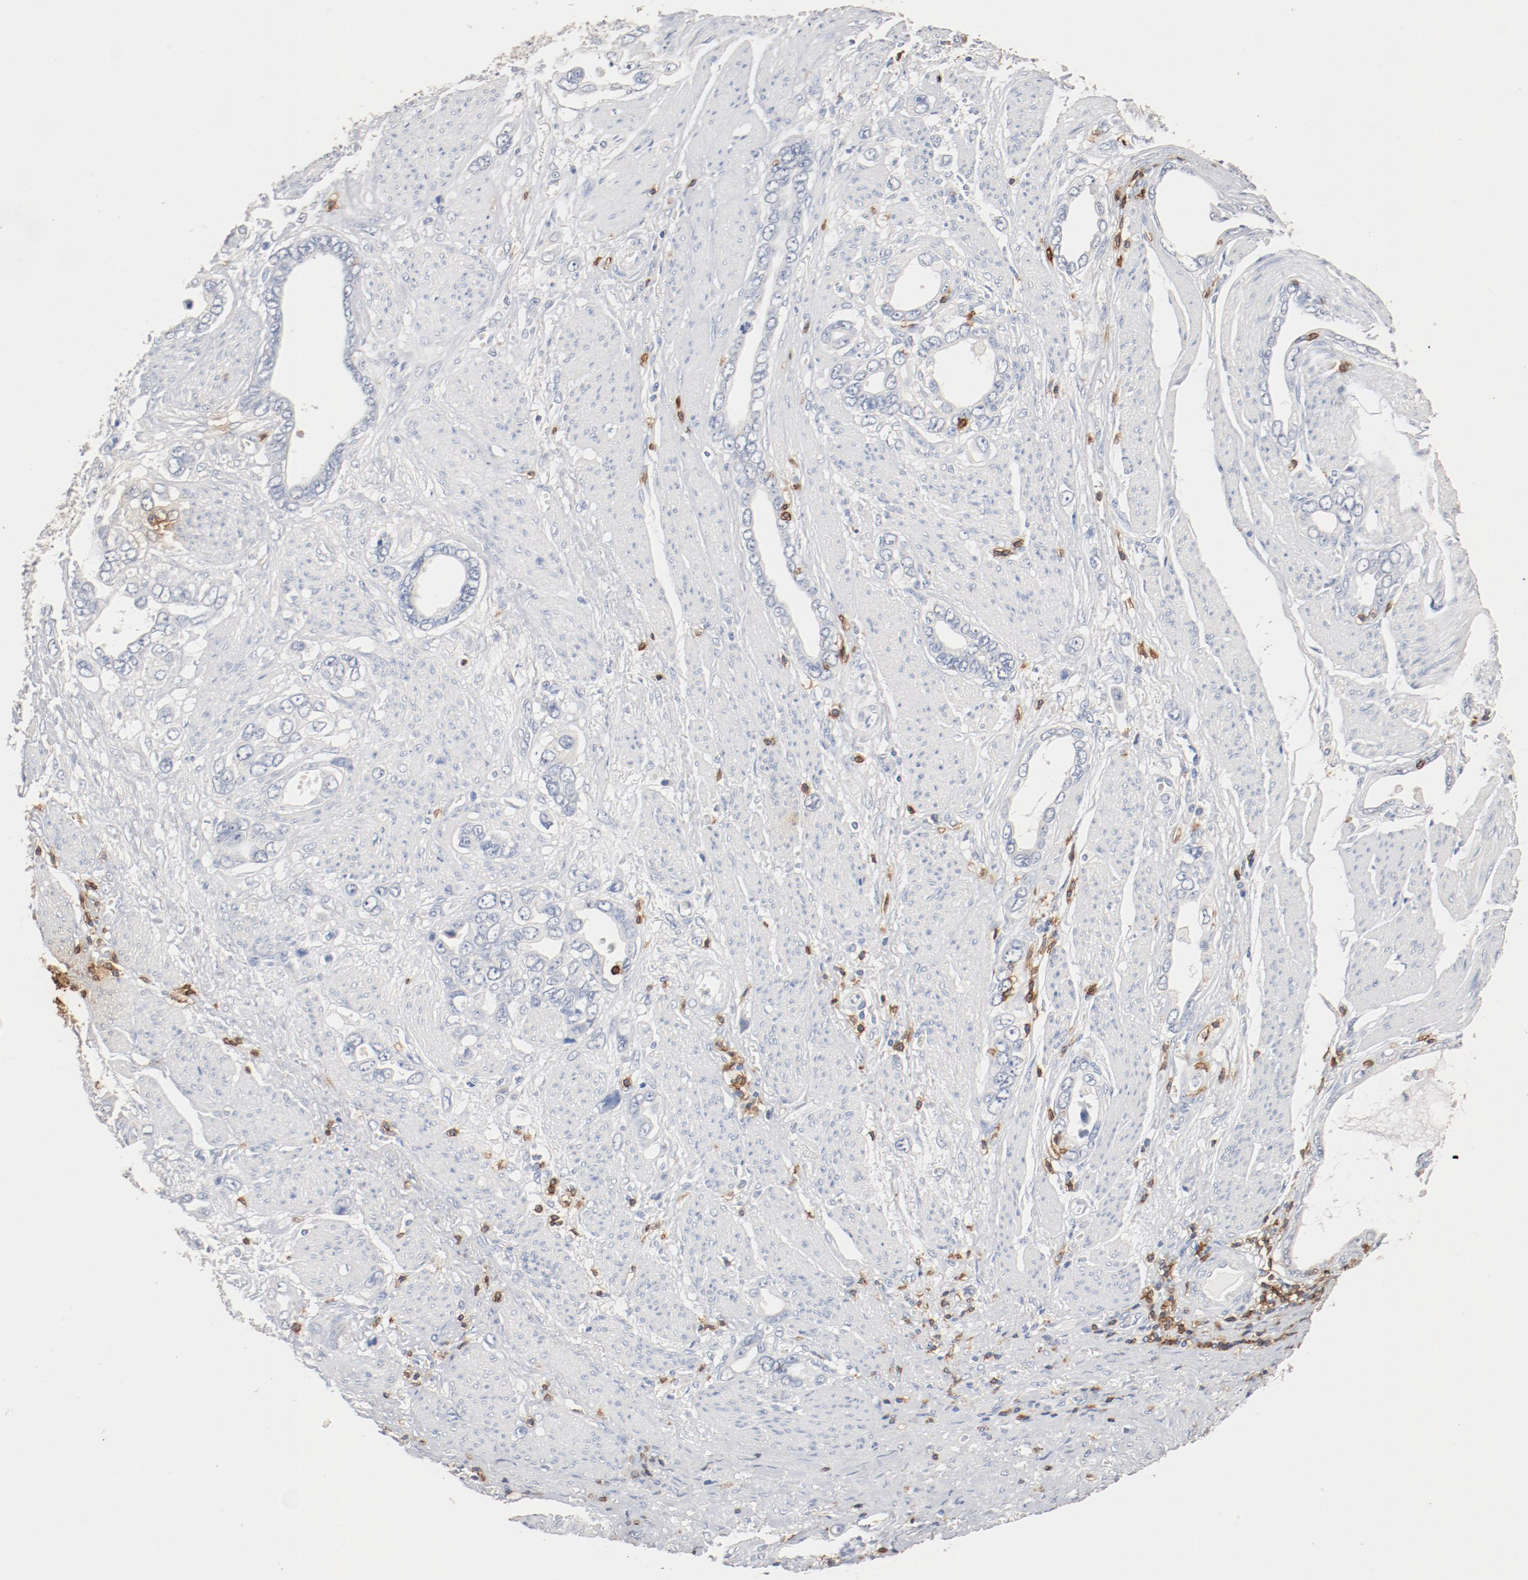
{"staining": {"intensity": "negative", "quantity": "none", "location": "none"}, "tissue": "stomach cancer", "cell_type": "Tumor cells", "image_type": "cancer", "snomed": [{"axis": "morphology", "description": "Adenocarcinoma, NOS"}, {"axis": "topography", "description": "Stomach"}], "caption": "DAB immunohistochemical staining of adenocarcinoma (stomach) reveals no significant expression in tumor cells.", "gene": "CD247", "patient": {"sex": "male", "age": 78}}